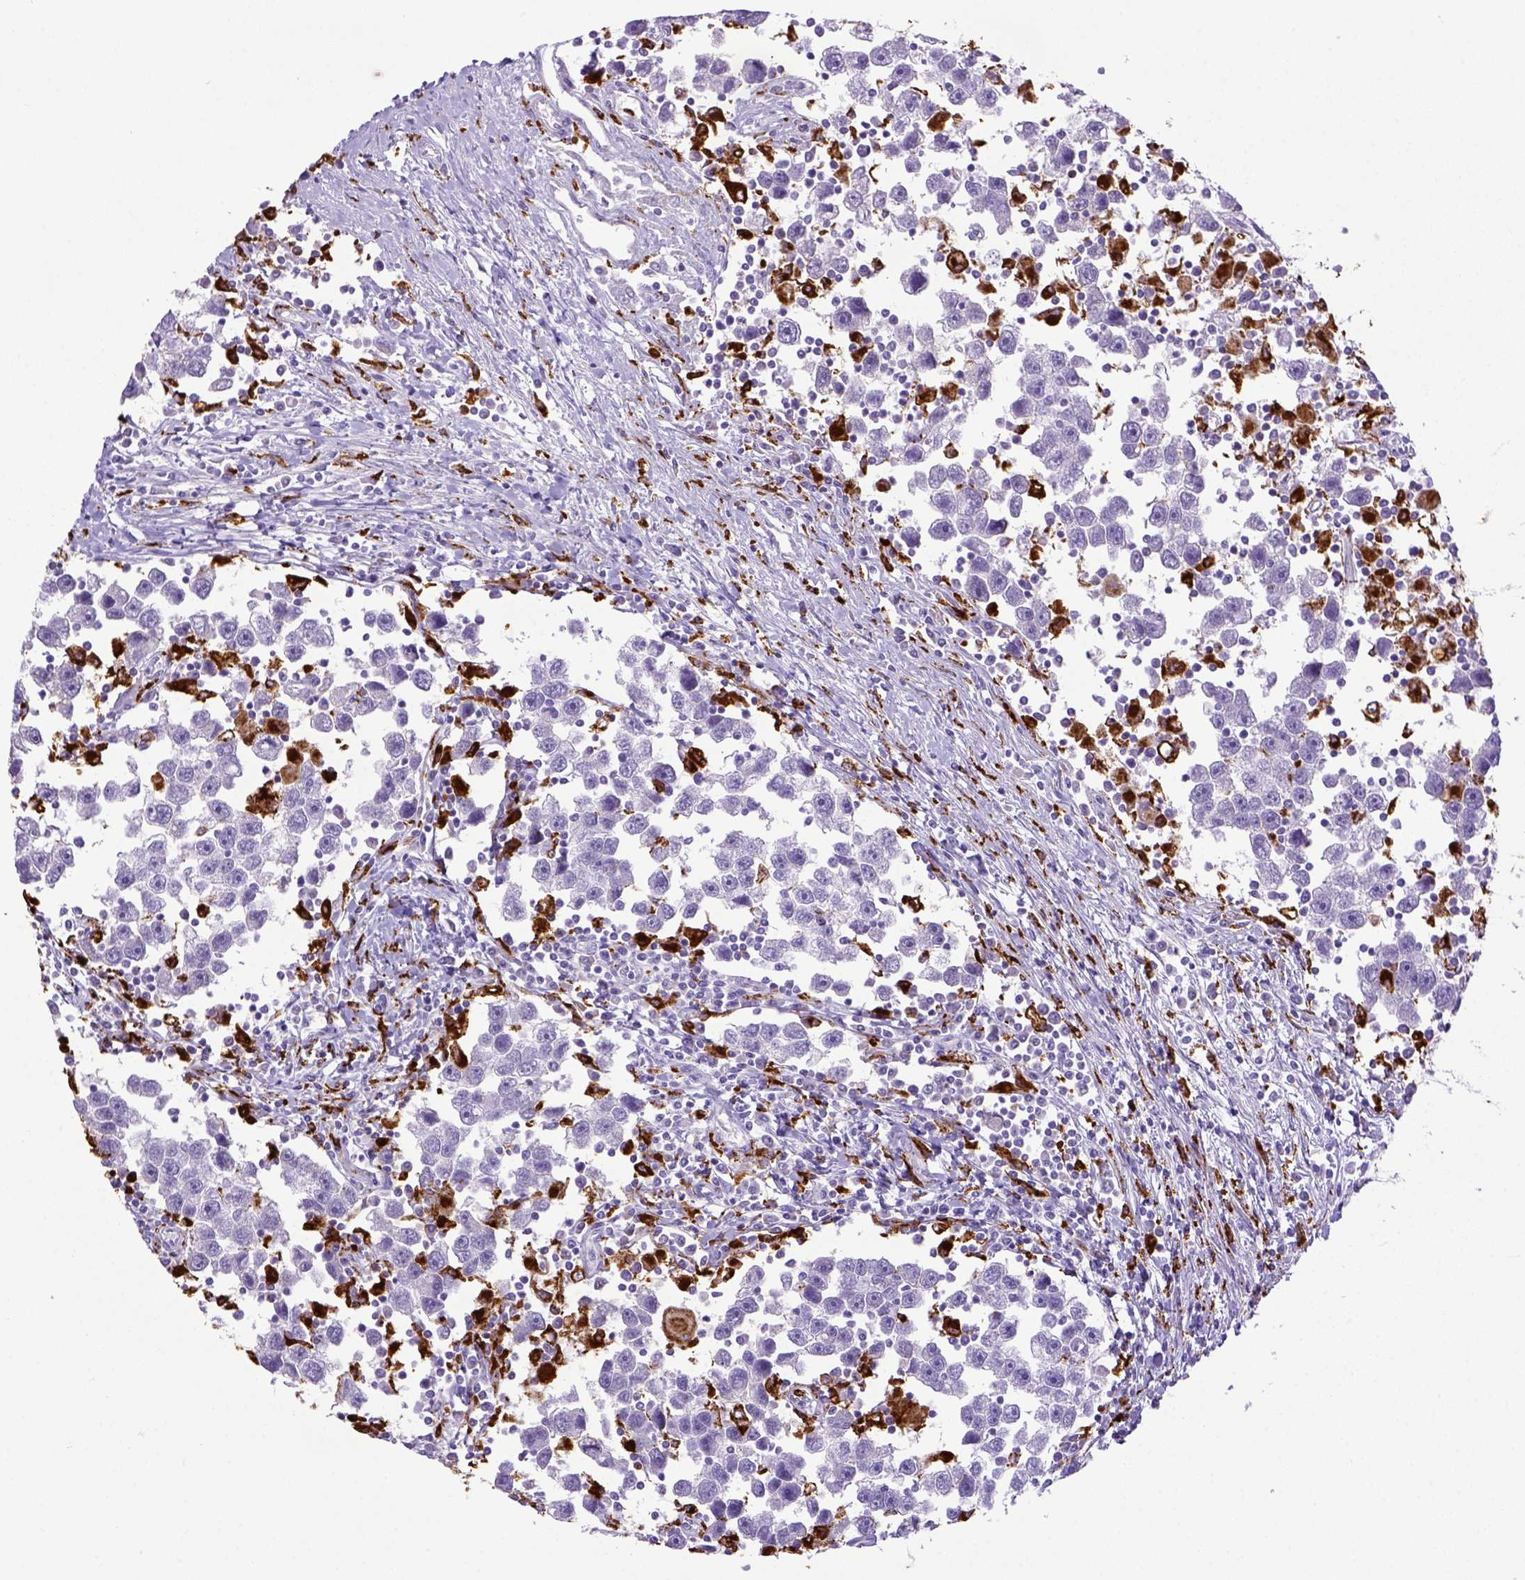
{"staining": {"intensity": "negative", "quantity": "none", "location": "none"}, "tissue": "testis cancer", "cell_type": "Tumor cells", "image_type": "cancer", "snomed": [{"axis": "morphology", "description": "Seminoma, NOS"}, {"axis": "topography", "description": "Testis"}], "caption": "DAB immunohistochemical staining of human testis seminoma shows no significant positivity in tumor cells.", "gene": "CD68", "patient": {"sex": "male", "age": 30}}